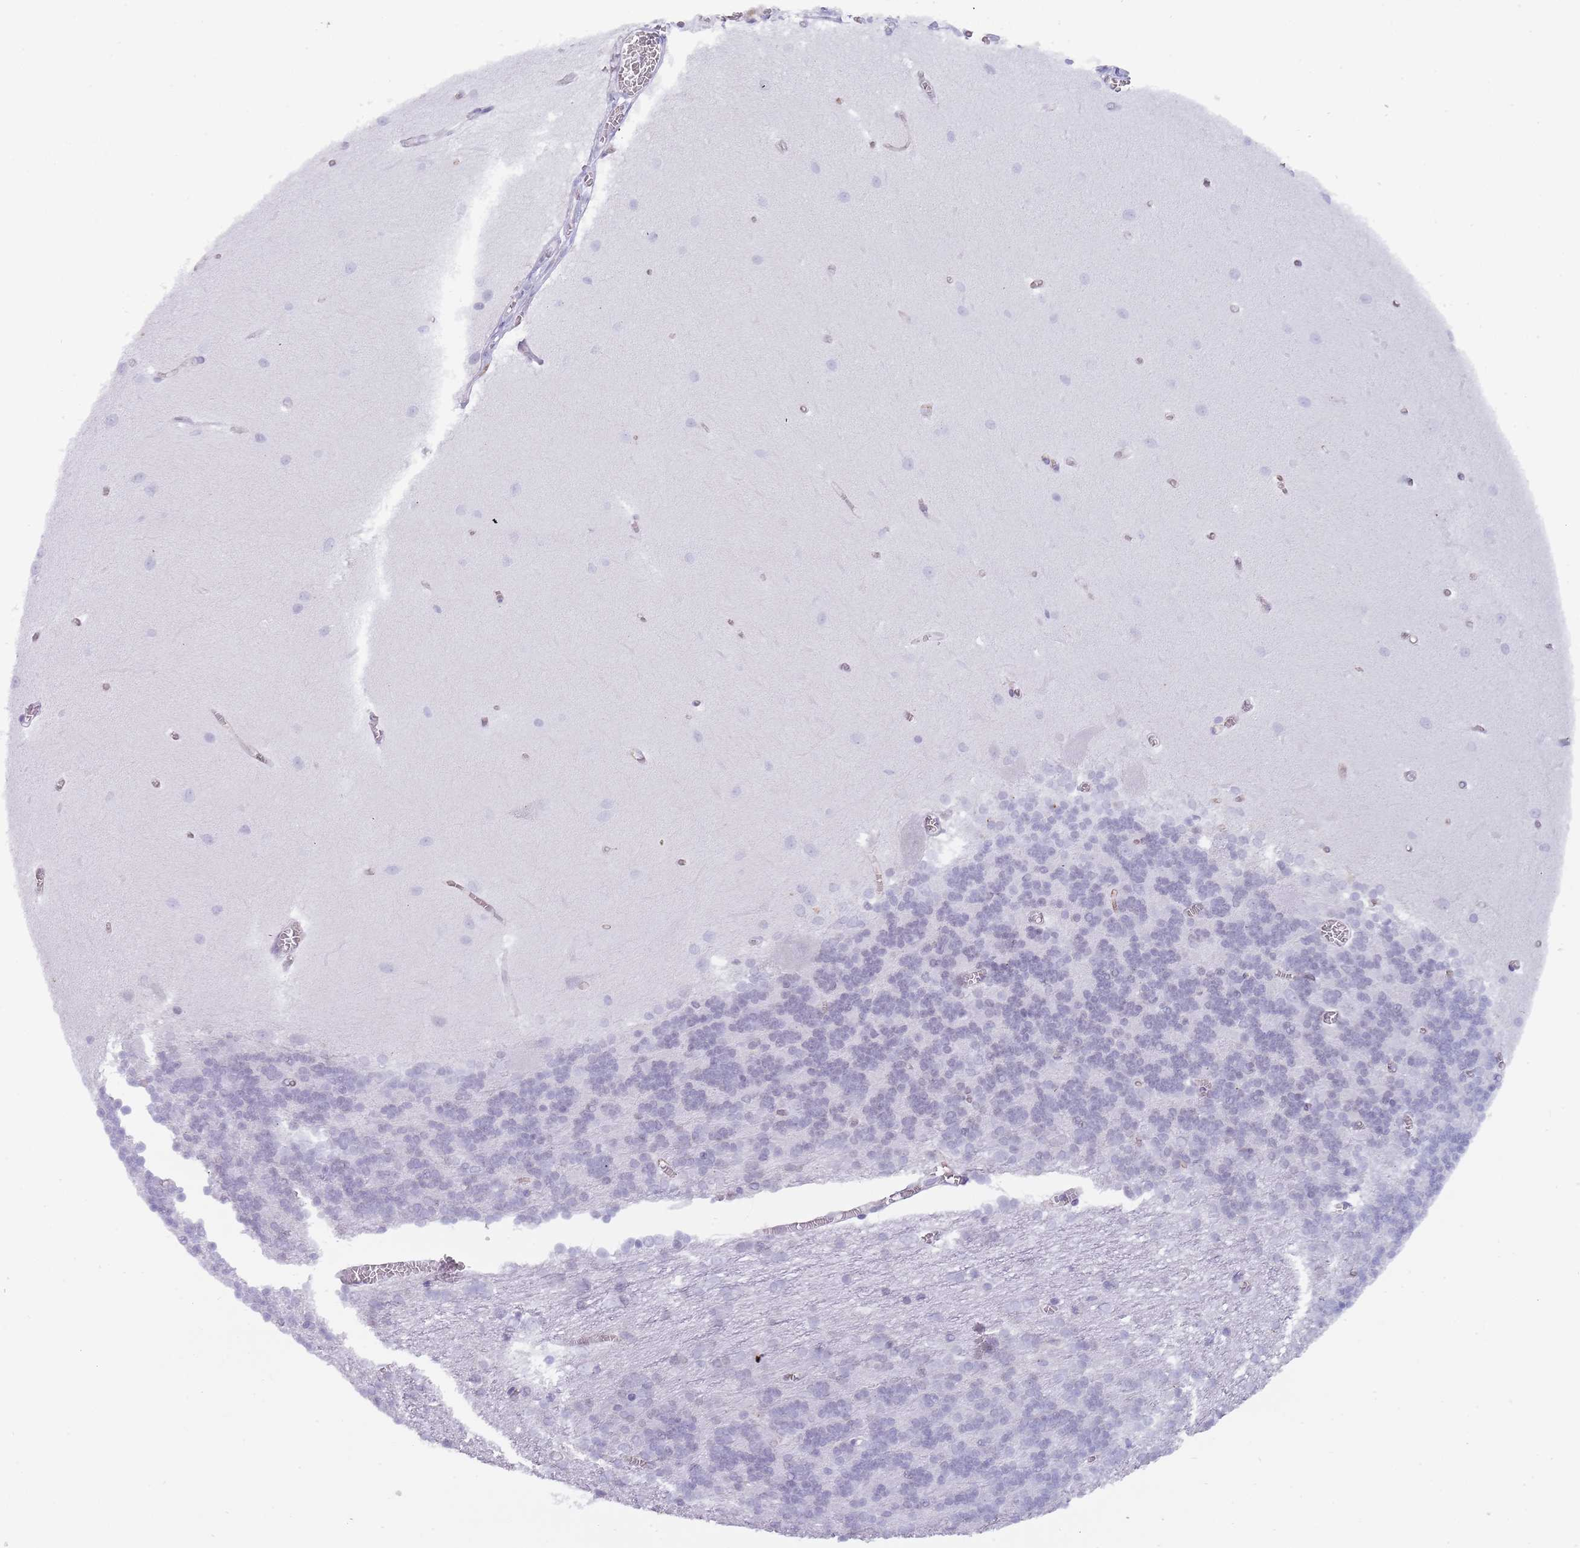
{"staining": {"intensity": "moderate", "quantity": "<25%", "location": "nuclear"}, "tissue": "cerebellum", "cell_type": "Cells in granular layer", "image_type": "normal", "snomed": [{"axis": "morphology", "description": "Normal tissue, NOS"}, {"axis": "topography", "description": "Cerebellum"}], "caption": "Cells in granular layer show low levels of moderate nuclear staining in approximately <25% of cells in normal human cerebellum.", "gene": "ENSG00000285547", "patient": {"sex": "male", "age": 37}}